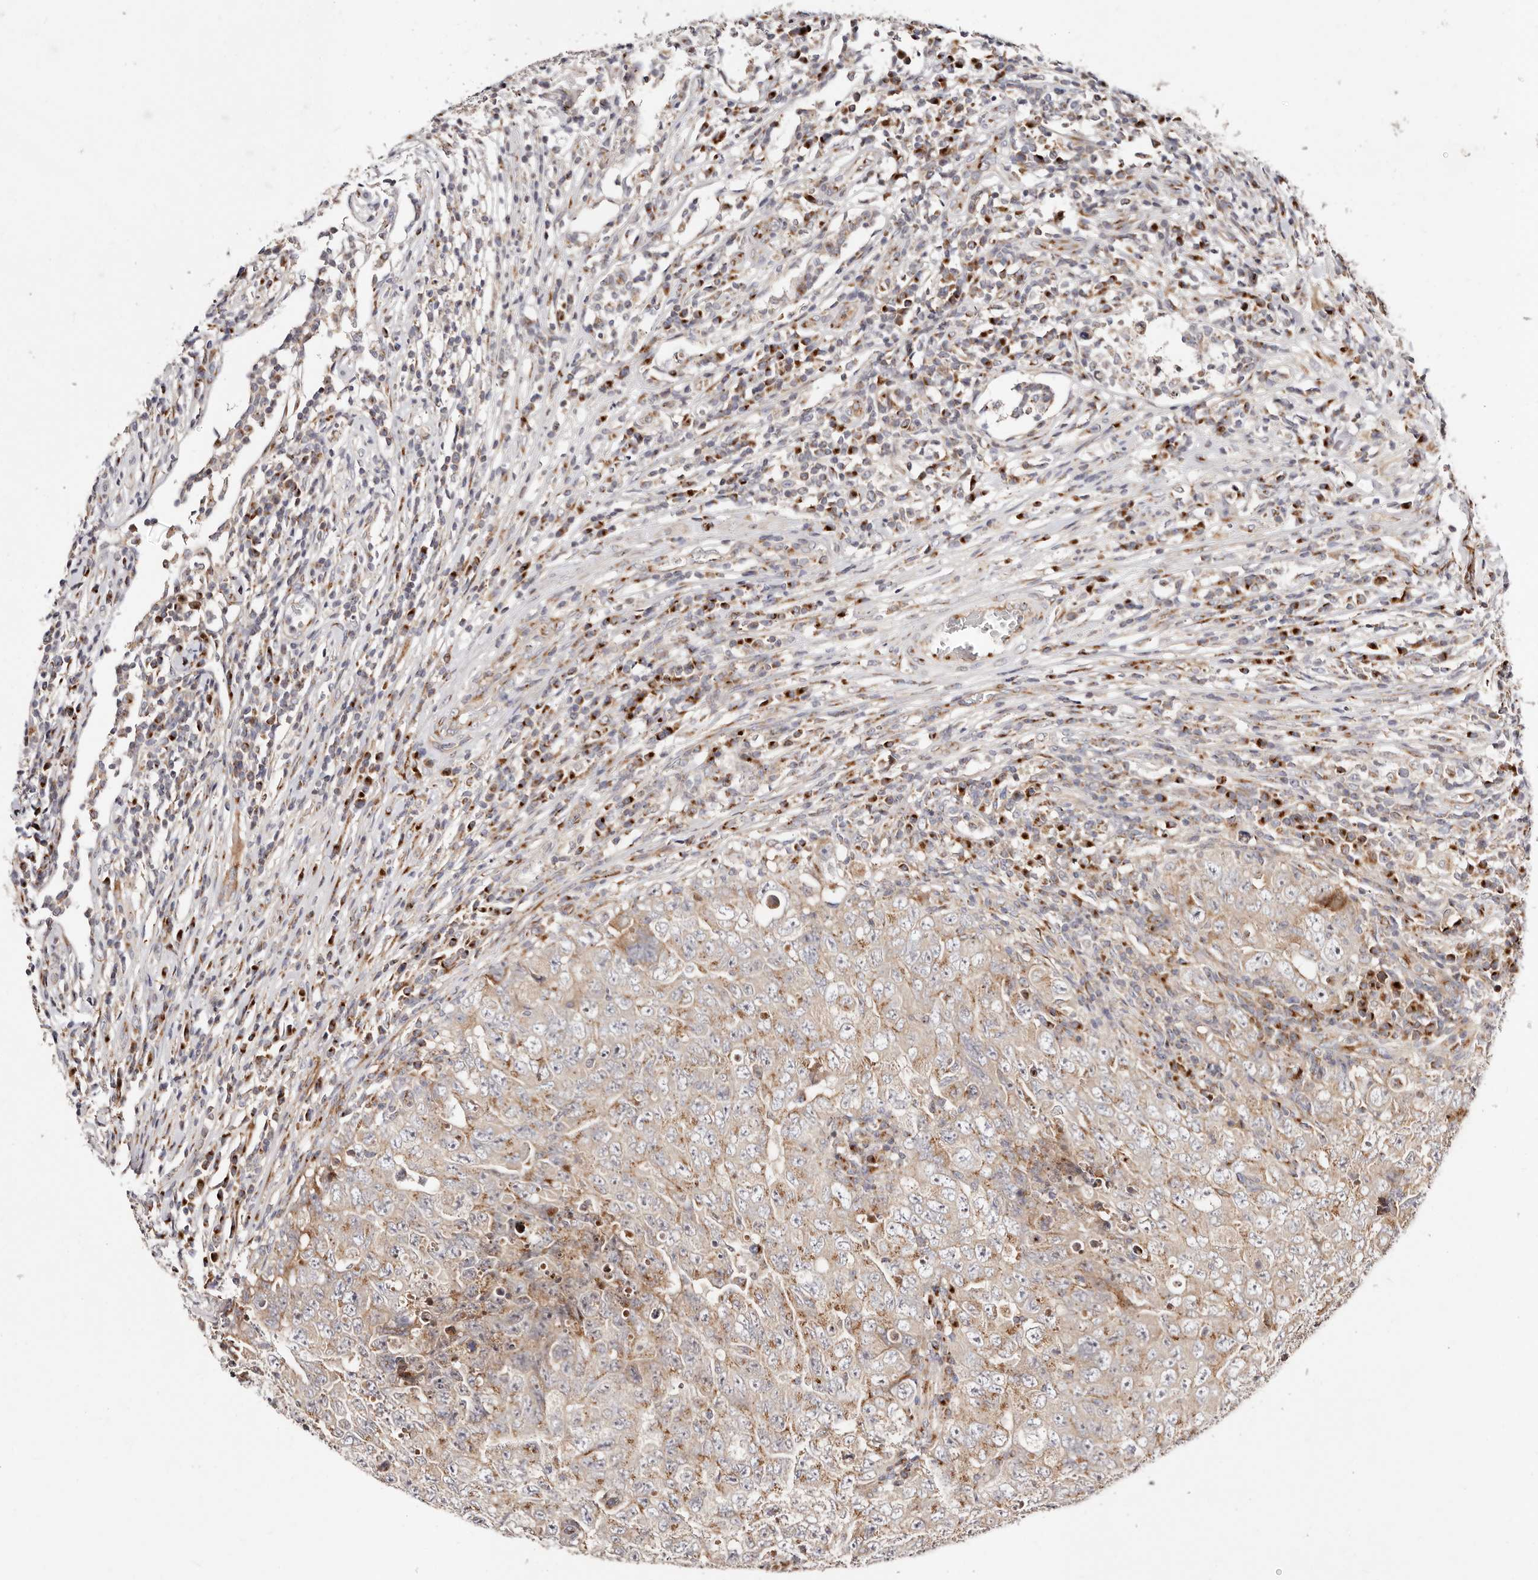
{"staining": {"intensity": "weak", "quantity": "25%-75%", "location": "cytoplasmic/membranous"}, "tissue": "testis cancer", "cell_type": "Tumor cells", "image_type": "cancer", "snomed": [{"axis": "morphology", "description": "Carcinoma, Embryonal, NOS"}, {"axis": "topography", "description": "Testis"}], "caption": "DAB immunohistochemical staining of embryonal carcinoma (testis) demonstrates weak cytoplasmic/membranous protein positivity in about 25%-75% of tumor cells.", "gene": "MAPK6", "patient": {"sex": "male", "age": 26}}